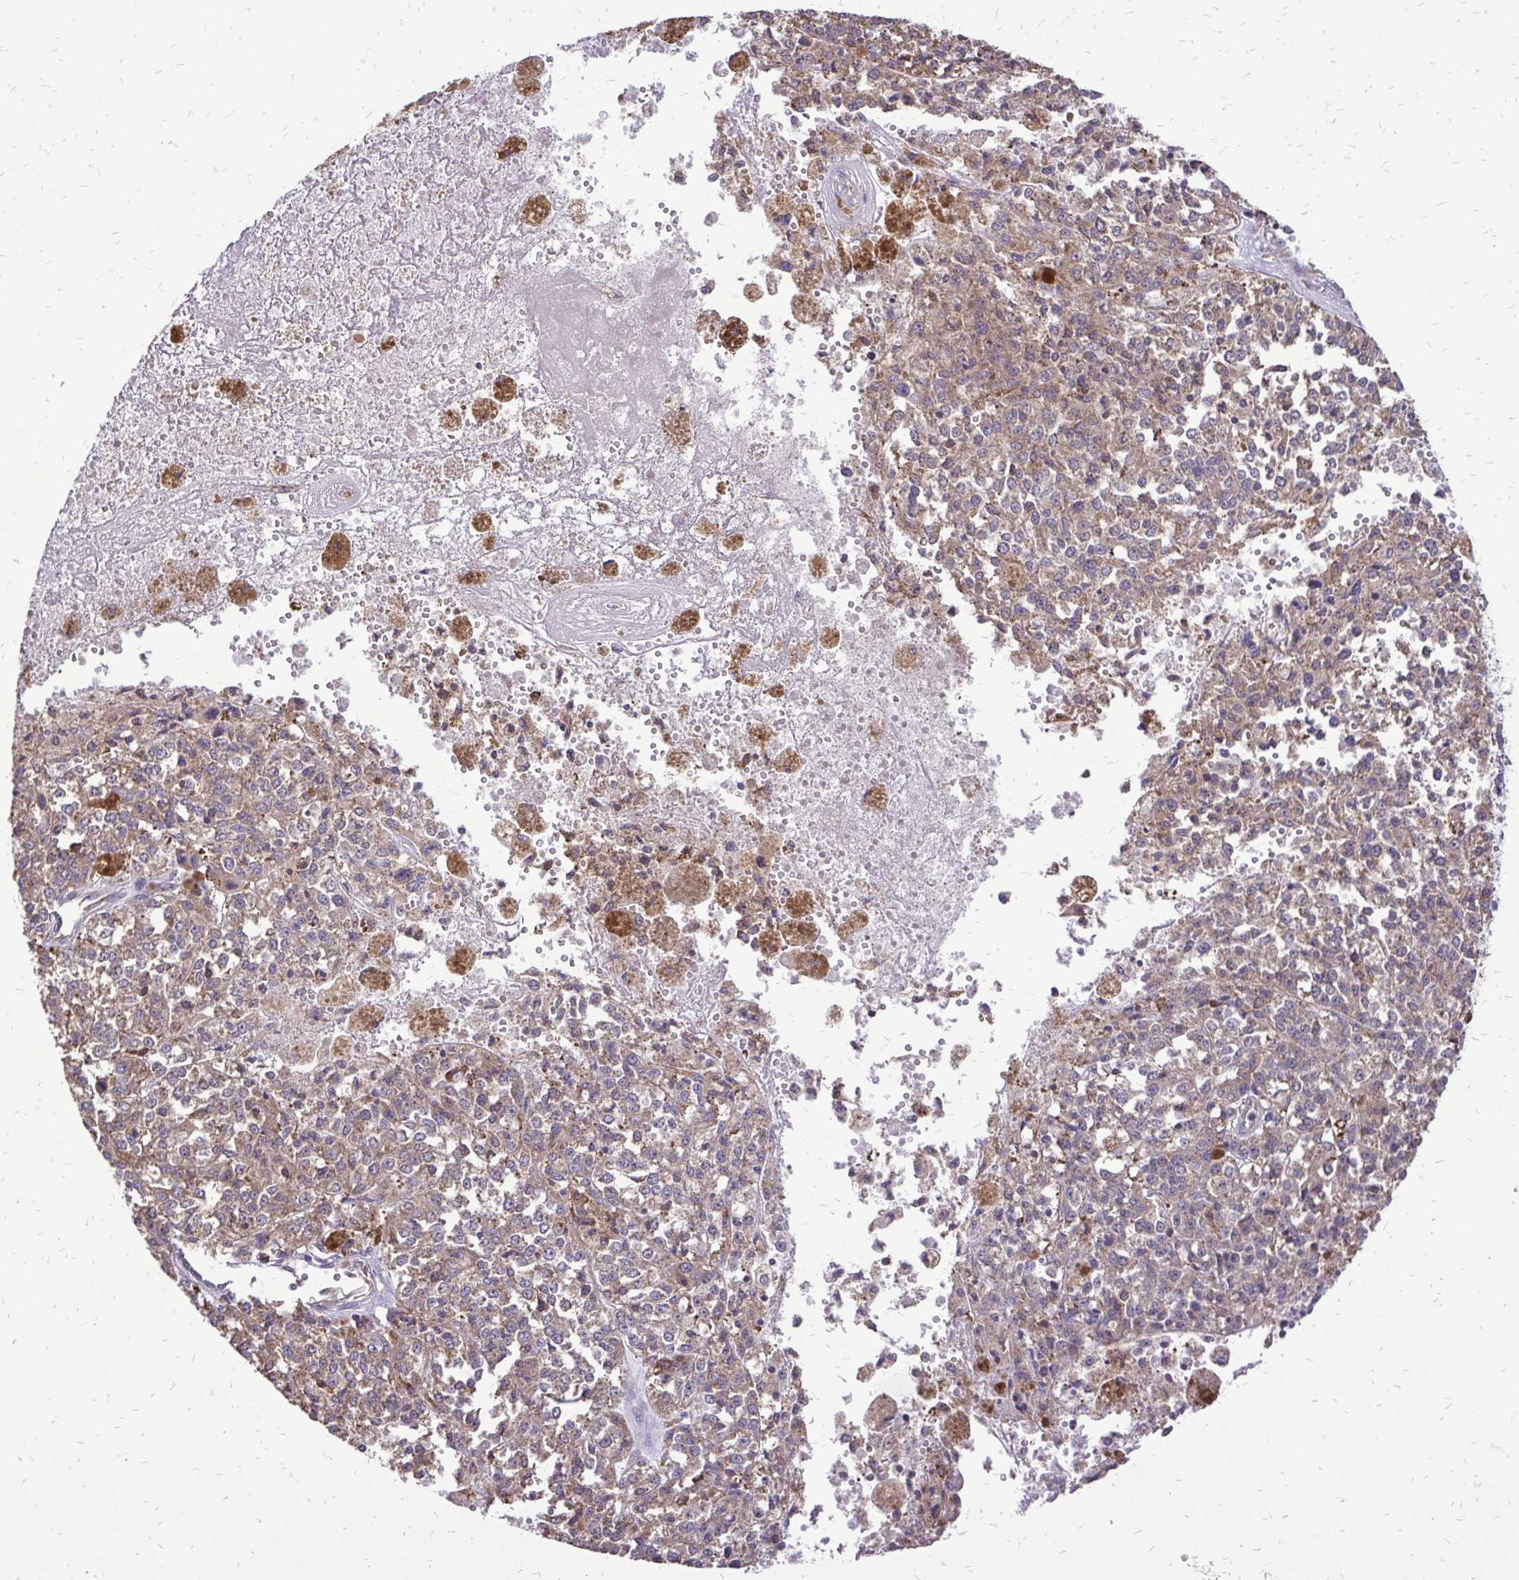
{"staining": {"intensity": "moderate", "quantity": ">75%", "location": "cytoplasmic/membranous"}, "tissue": "melanoma", "cell_type": "Tumor cells", "image_type": "cancer", "snomed": [{"axis": "morphology", "description": "Malignant melanoma, Metastatic site"}, {"axis": "topography", "description": "Lymph node"}], "caption": "Tumor cells reveal medium levels of moderate cytoplasmic/membranous positivity in approximately >75% of cells in melanoma.", "gene": "RPS3", "patient": {"sex": "female", "age": 64}}